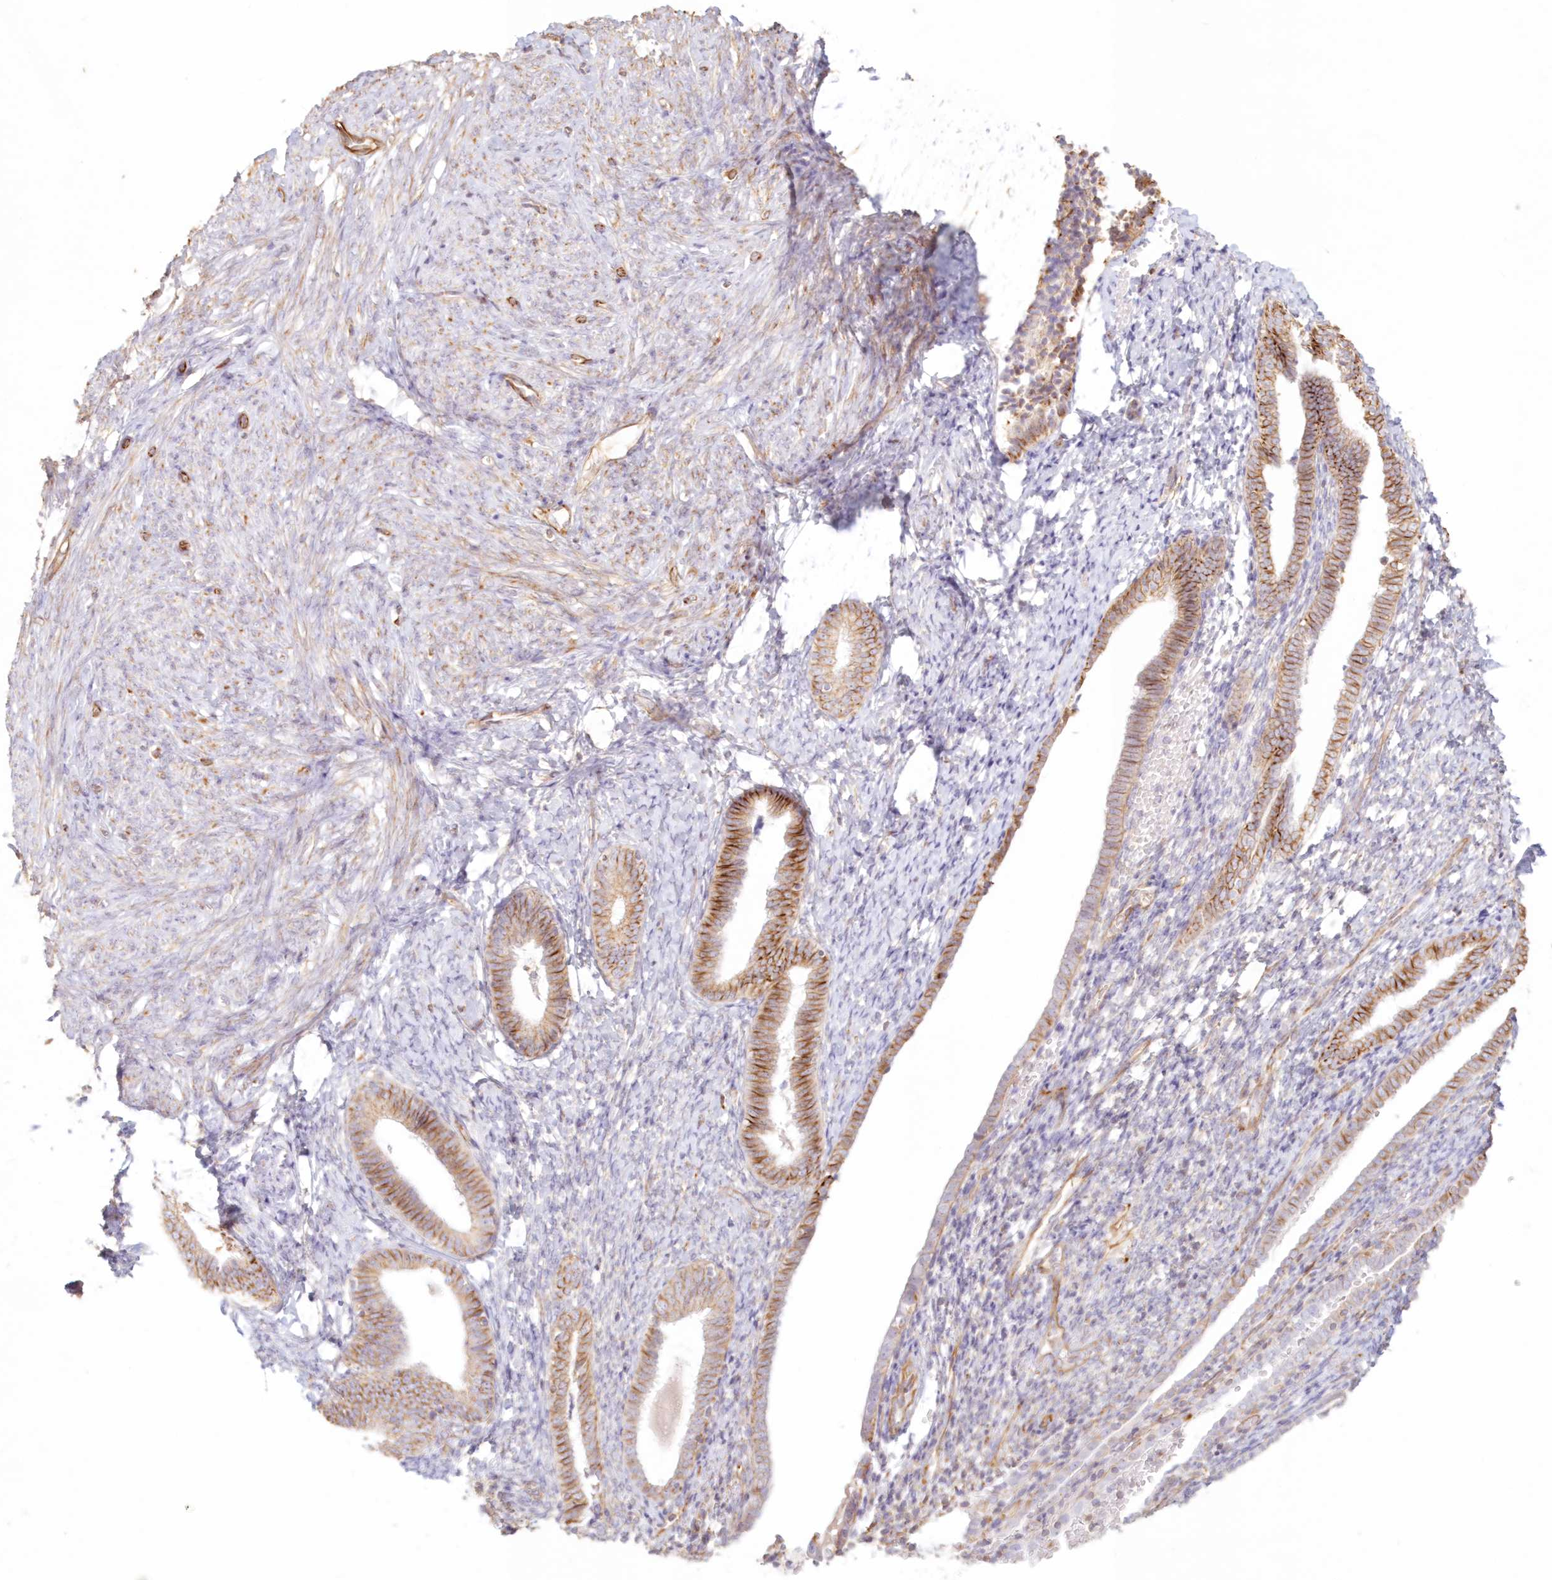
{"staining": {"intensity": "negative", "quantity": "none", "location": "none"}, "tissue": "endometrium", "cell_type": "Cells in endometrial stroma", "image_type": "normal", "snomed": [{"axis": "morphology", "description": "Normal tissue, NOS"}, {"axis": "topography", "description": "Endometrium"}], "caption": "IHC image of unremarkable endometrium: human endometrium stained with DAB shows no significant protein staining in cells in endometrial stroma.", "gene": "DMRTB1", "patient": {"sex": "female", "age": 72}}